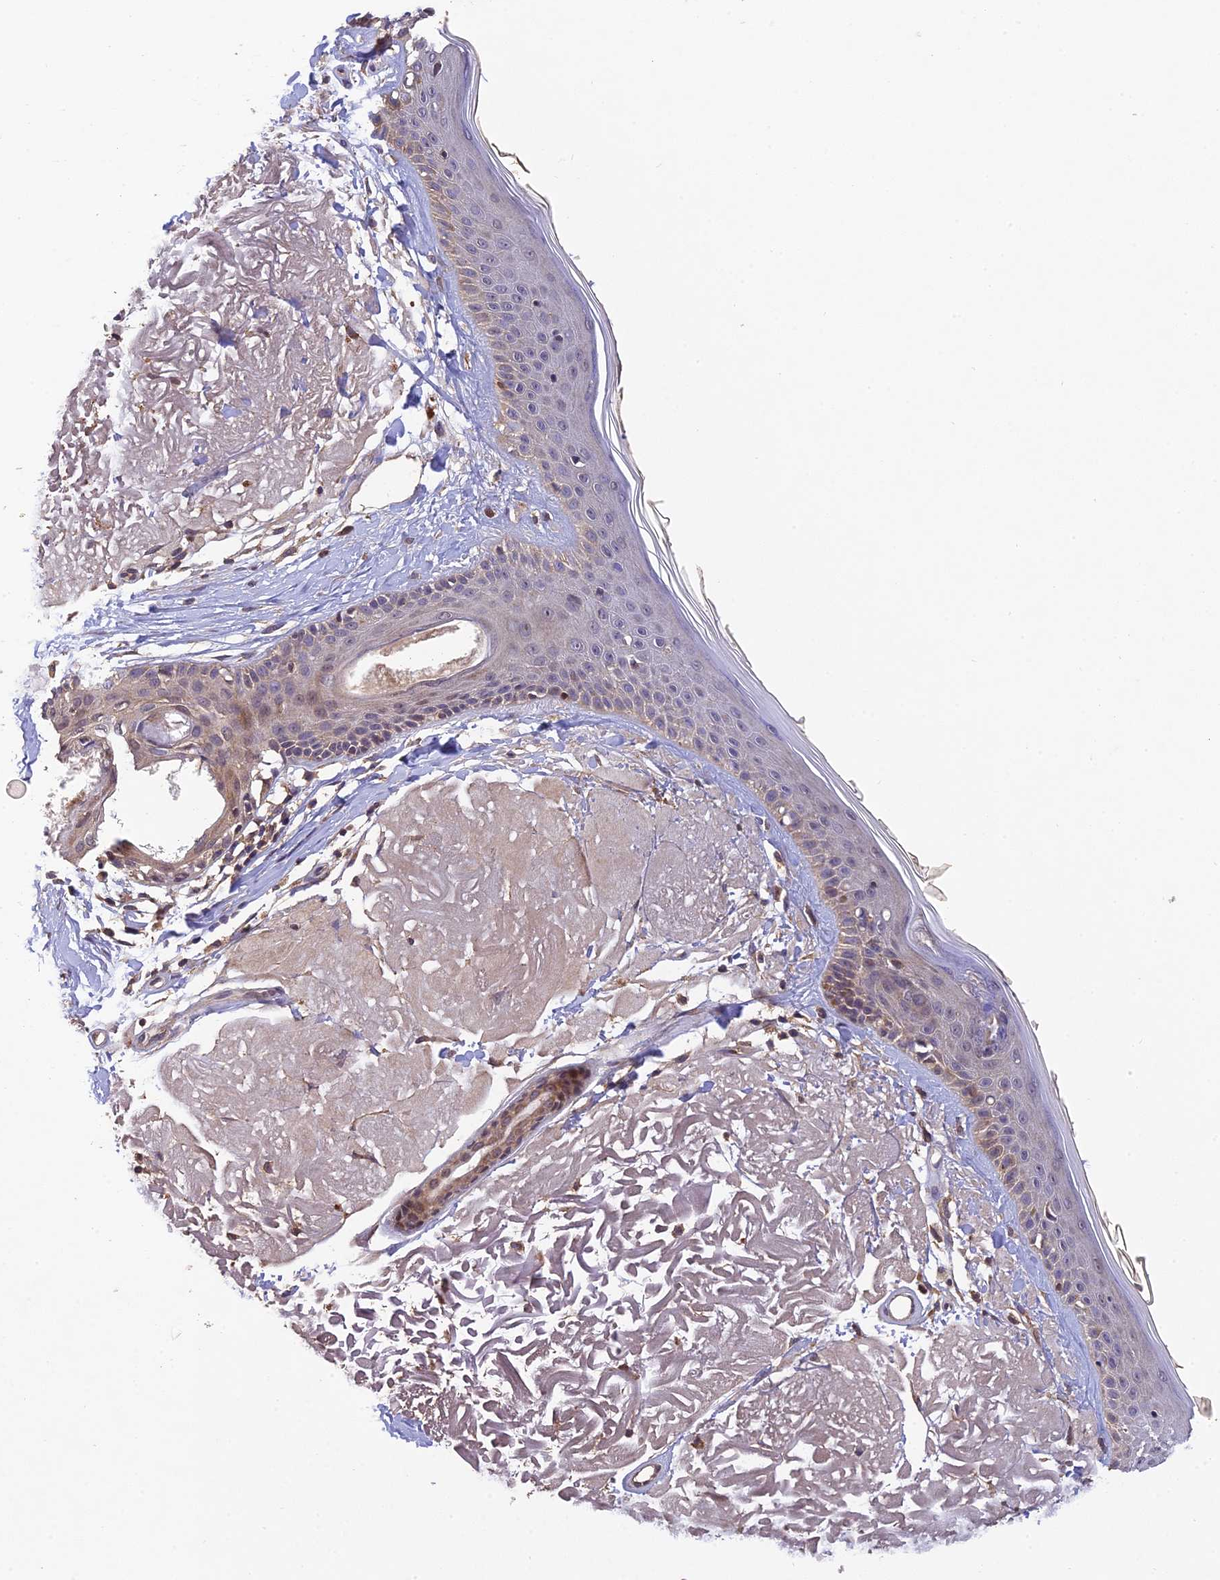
{"staining": {"intensity": "weak", "quantity": "25%-75%", "location": "cytoplasmic/membranous,nuclear"}, "tissue": "skin", "cell_type": "Fibroblasts", "image_type": "normal", "snomed": [{"axis": "morphology", "description": "Normal tissue, NOS"}, {"axis": "topography", "description": "Skin"}, {"axis": "topography", "description": "Skeletal muscle"}], "caption": "High-power microscopy captured an IHC photomicrograph of normal skin, revealing weak cytoplasmic/membranous,nuclear staining in about 25%-75% of fibroblasts.", "gene": "DENND5B", "patient": {"sex": "male", "age": 83}}